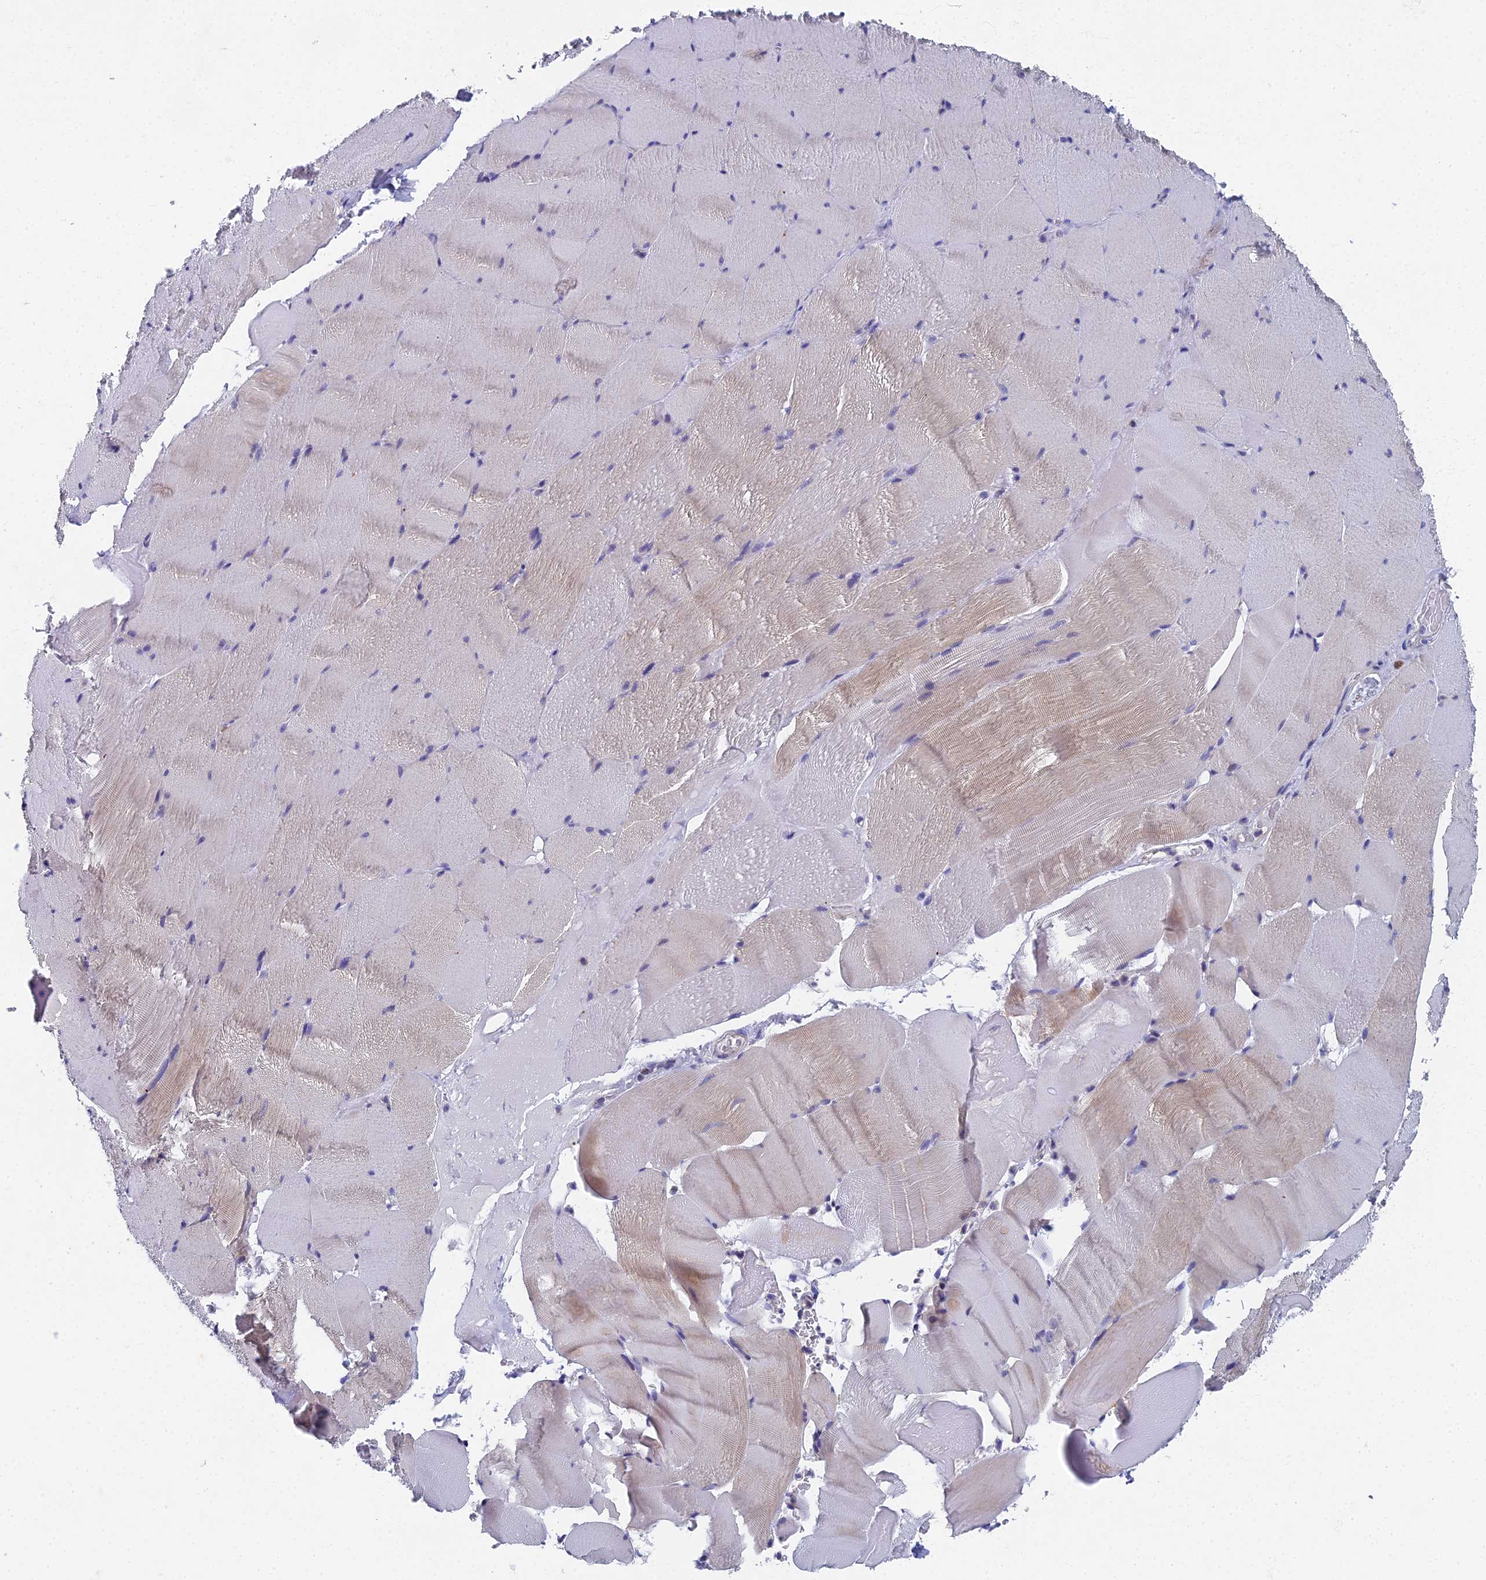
{"staining": {"intensity": "moderate", "quantity": "<25%", "location": "cytoplasmic/membranous"}, "tissue": "skeletal muscle", "cell_type": "Myocytes", "image_type": "normal", "snomed": [{"axis": "morphology", "description": "Normal tissue, NOS"}, {"axis": "topography", "description": "Skeletal muscle"}], "caption": "DAB (3,3'-diaminobenzidine) immunohistochemical staining of normal skeletal muscle displays moderate cytoplasmic/membranous protein expression in about <25% of myocytes. (DAB IHC with brightfield microscopy, high magnification).", "gene": "SPIN4", "patient": {"sex": "male", "age": 62}}